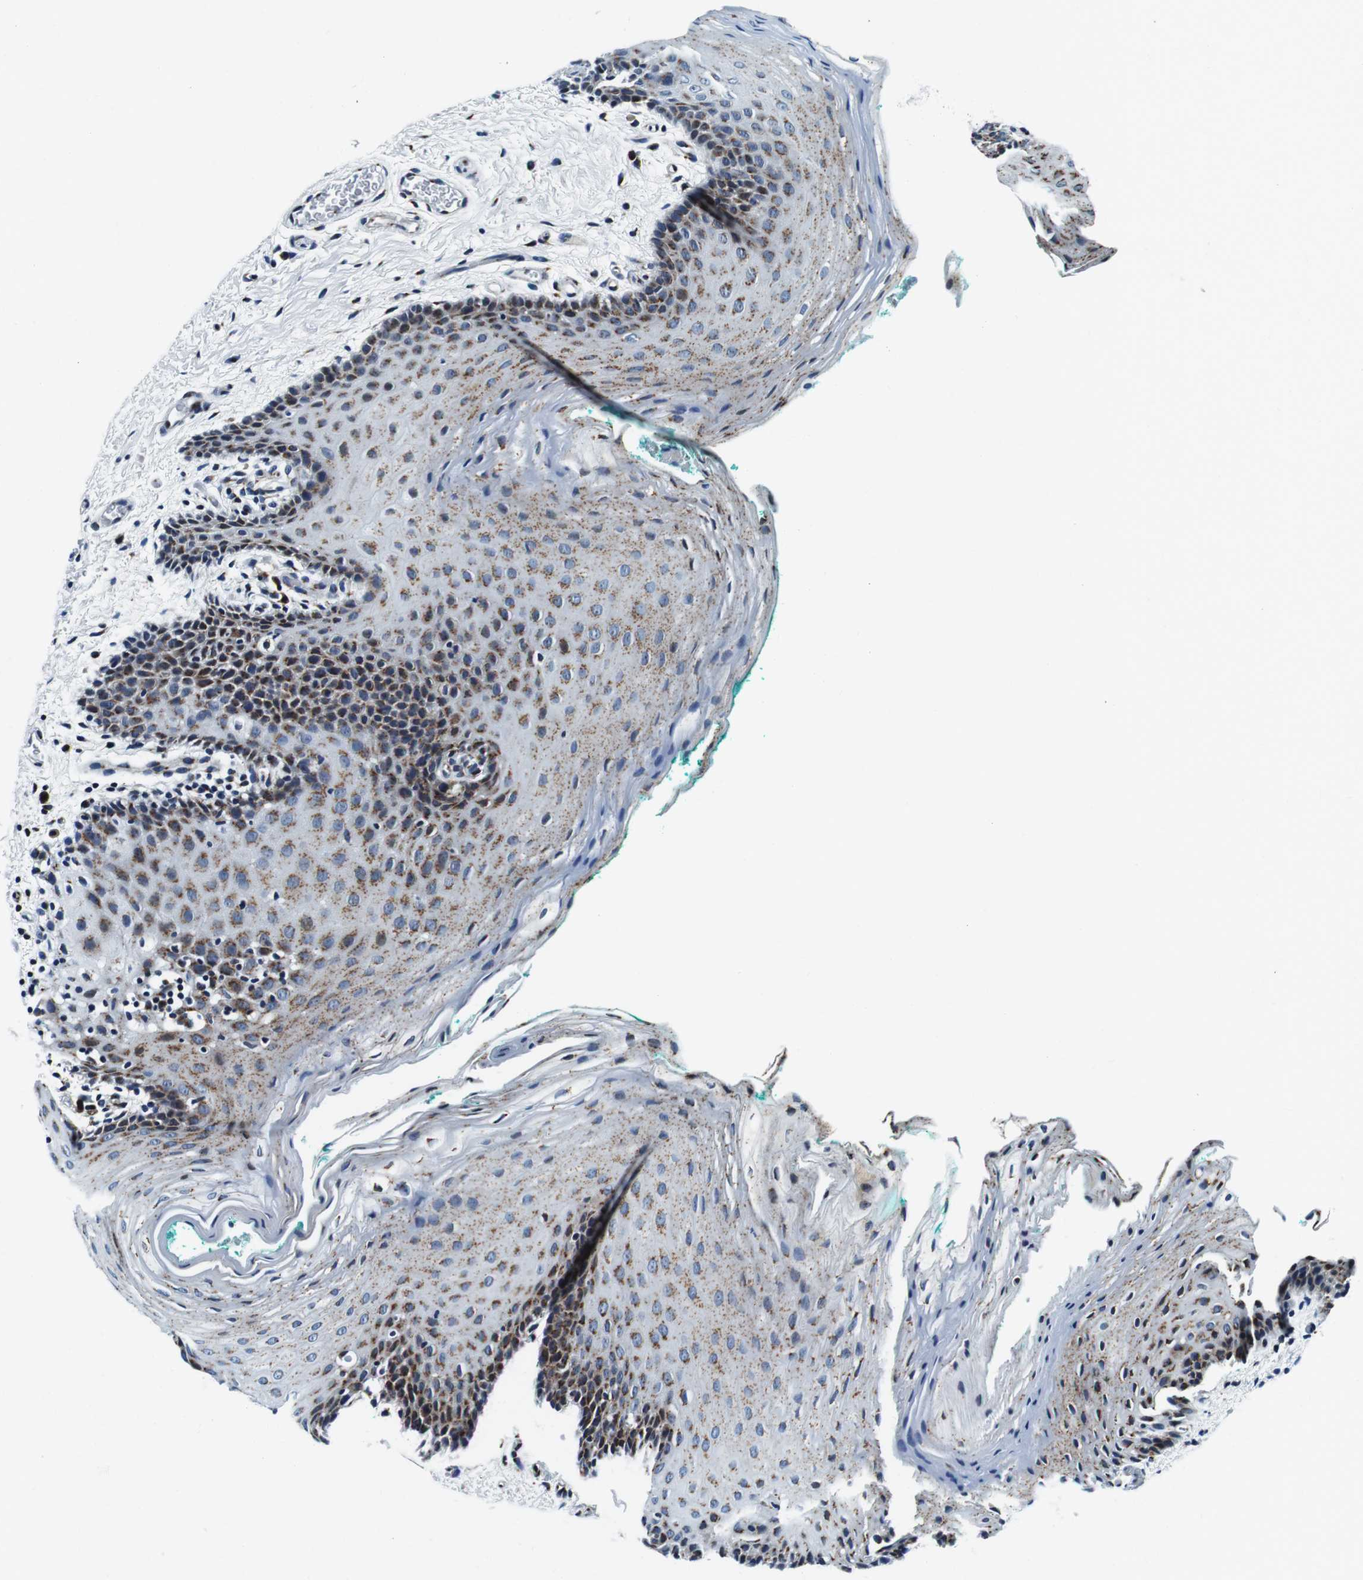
{"staining": {"intensity": "moderate", "quantity": "25%-75%", "location": "cytoplasmic/membranous"}, "tissue": "oral mucosa", "cell_type": "Squamous epithelial cells", "image_type": "normal", "snomed": [{"axis": "morphology", "description": "Normal tissue, NOS"}, {"axis": "topography", "description": "Oral tissue"}], "caption": "IHC of benign oral mucosa exhibits medium levels of moderate cytoplasmic/membranous positivity in about 25%-75% of squamous epithelial cells.", "gene": "FAR2", "patient": {"sex": "male", "age": 58}}